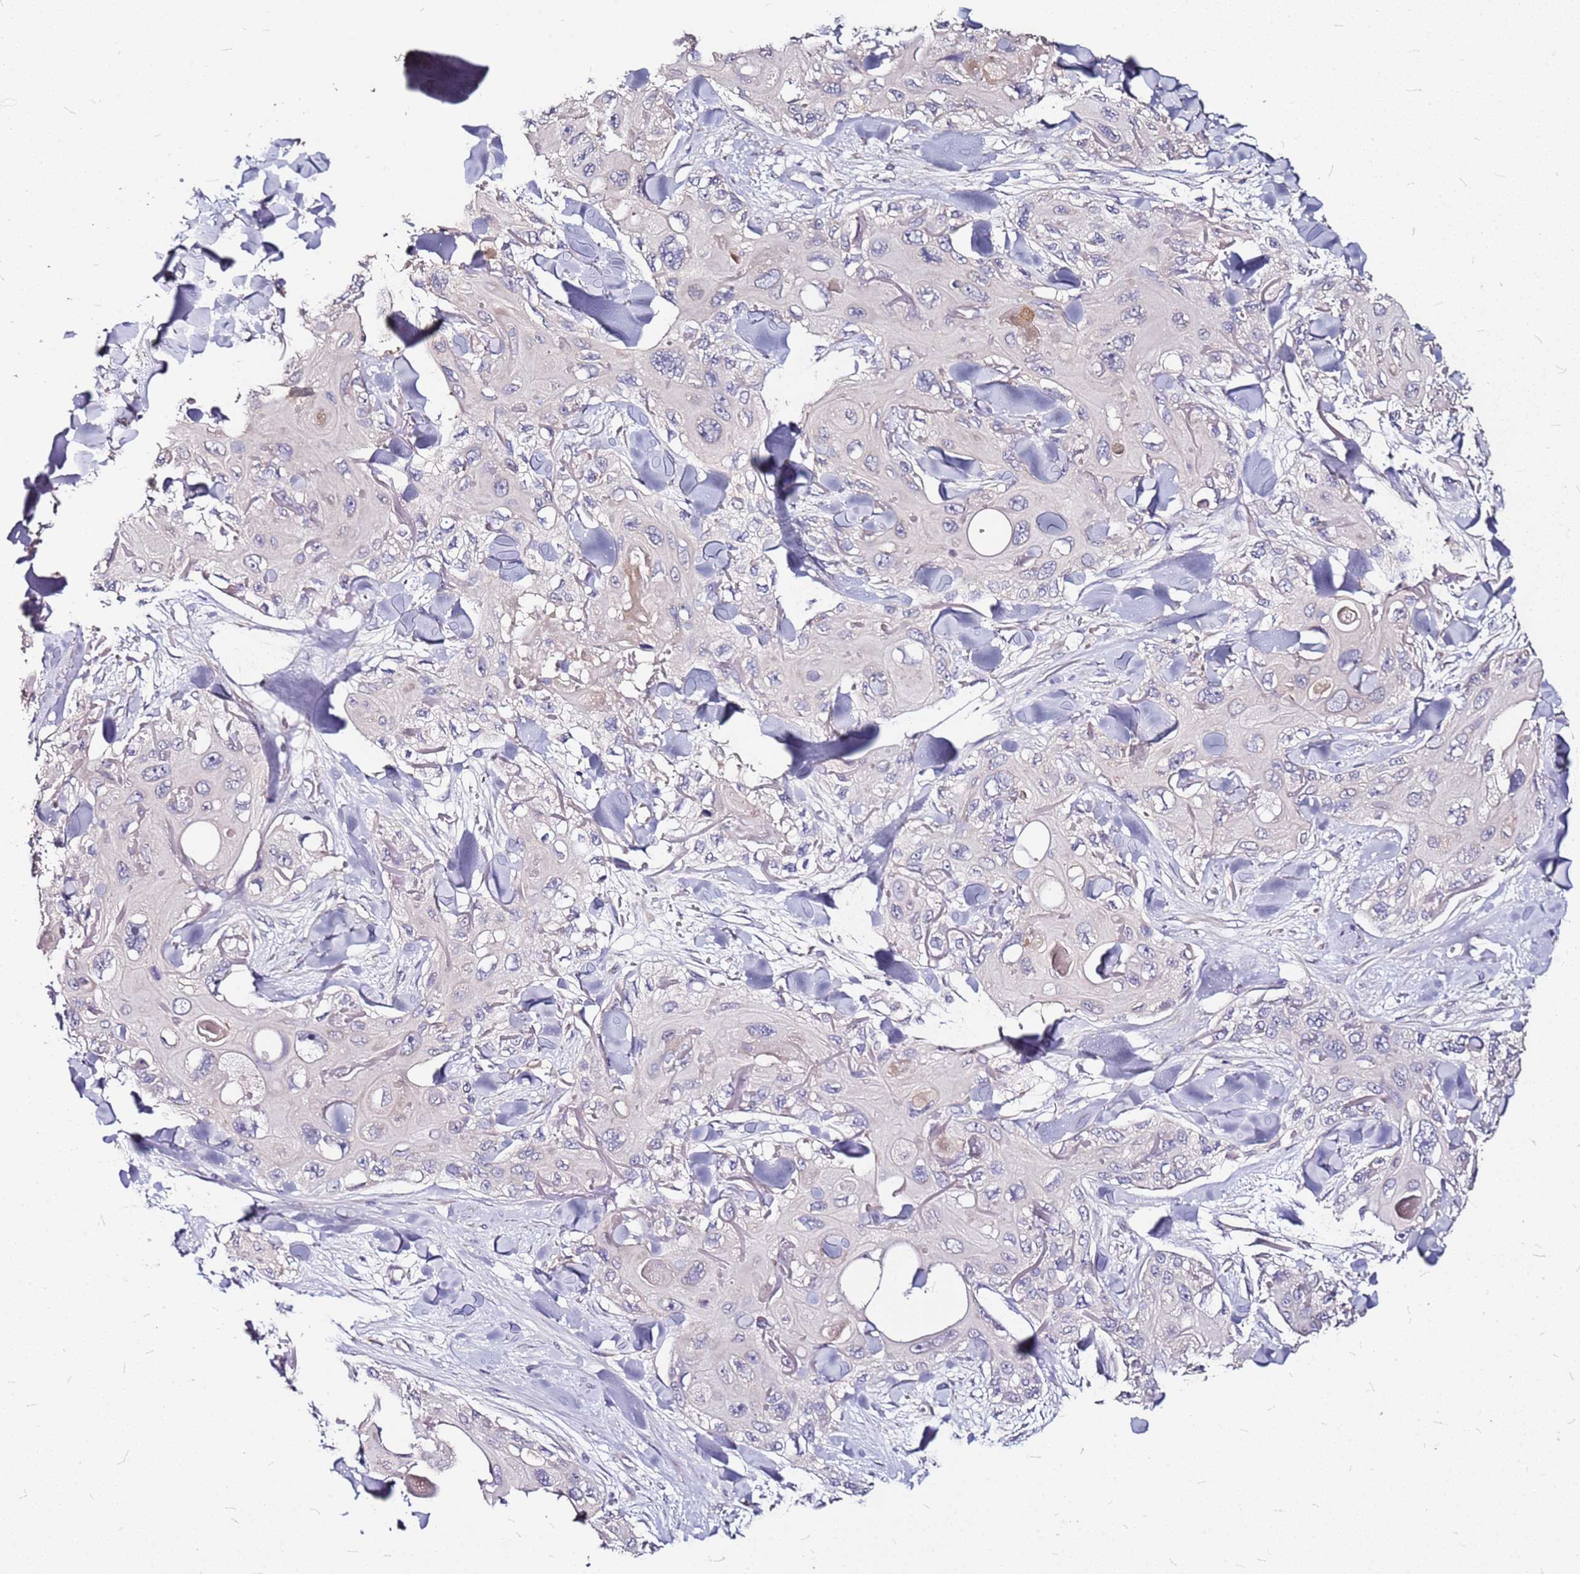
{"staining": {"intensity": "negative", "quantity": "none", "location": "none"}, "tissue": "skin cancer", "cell_type": "Tumor cells", "image_type": "cancer", "snomed": [{"axis": "morphology", "description": "Normal tissue, NOS"}, {"axis": "morphology", "description": "Squamous cell carcinoma, NOS"}, {"axis": "topography", "description": "Skin"}], "caption": "Immunohistochemistry photomicrograph of human skin cancer (squamous cell carcinoma) stained for a protein (brown), which exhibits no expression in tumor cells. The staining was performed using DAB to visualize the protein expression in brown, while the nuclei were stained in blue with hematoxylin (Magnification: 20x).", "gene": "DCDC2C", "patient": {"sex": "male", "age": 72}}